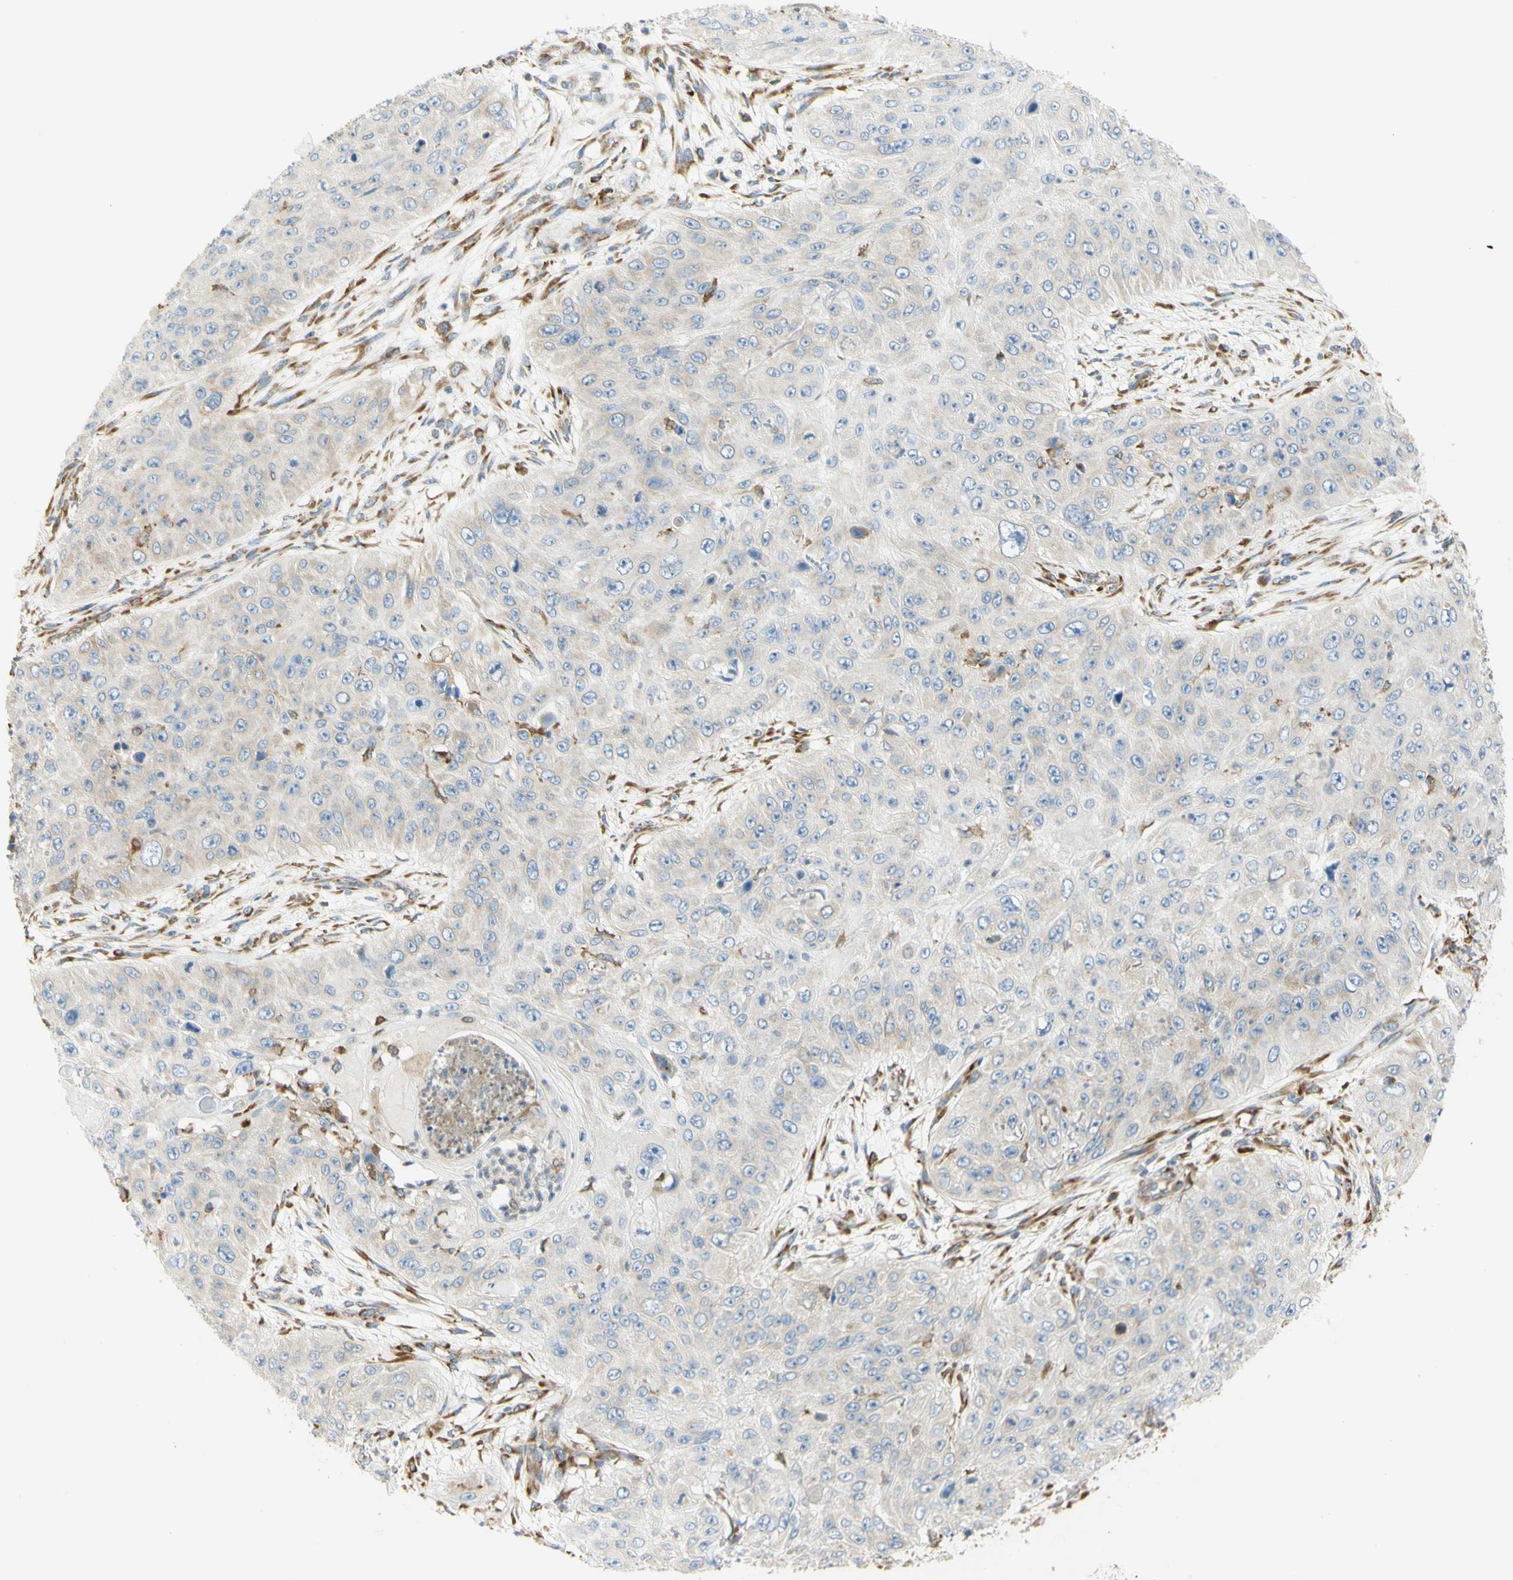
{"staining": {"intensity": "weak", "quantity": "<25%", "location": "cytoplasmic/membranous"}, "tissue": "skin cancer", "cell_type": "Tumor cells", "image_type": "cancer", "snomed": [{"axis": "morphology", "description": "Squamous cell carcinoma, NOS"}, {"axis": "topography", "description": "Skin"}], "caption": "Image shows no protein staining in tumor cells of squamous cell carcinoma (skin) tissue.", "gene": "MANF", "patient": {"sex": "female", "age": 80}}